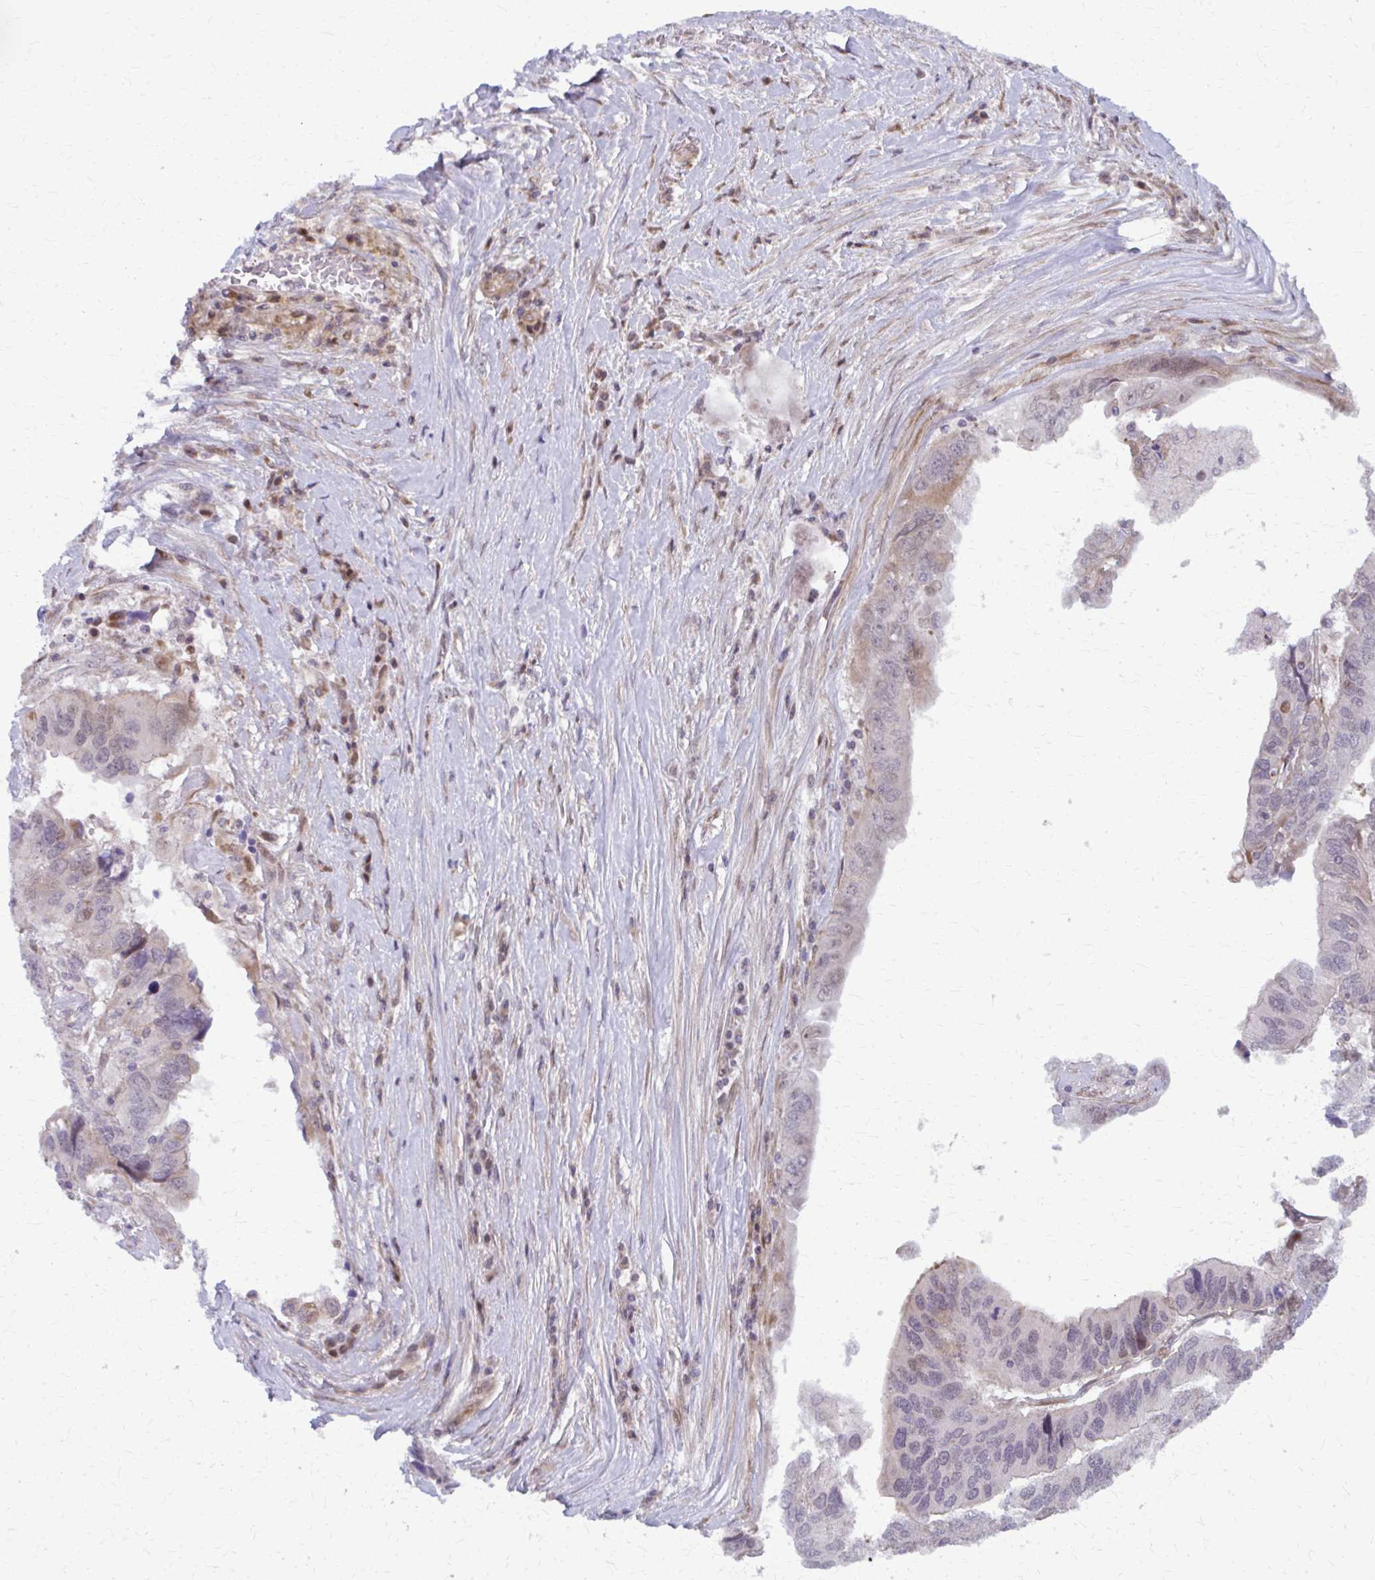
{"staining": {"intensity": "moderate", "quantity": "<25%", "location": "cytoplasmic/membranous,nuclear"}, "tissue": "ovarian cancer", "cell_type": "Tumor cells", "image_type": "cancer", "snomed": [{"axis": "morphology", "description": "Cystadenocarcinoma, serous, NOS"}, {"axis": "topography", "description": "Ovary"}], "caption": "Immunohistochemical staining of human serous cystadenocarcinoma (ovarian) shows low levels of moderate cytoplasmic/membranous and nuclear staining in about <25% of tumor cells. The staining is performed using DAB brown chromogen to label protein expression. The nuclei are counter-stained blue using hematoxylin.", "gene": "MAF1", "patient": {"sex": "female", "age": 79}}